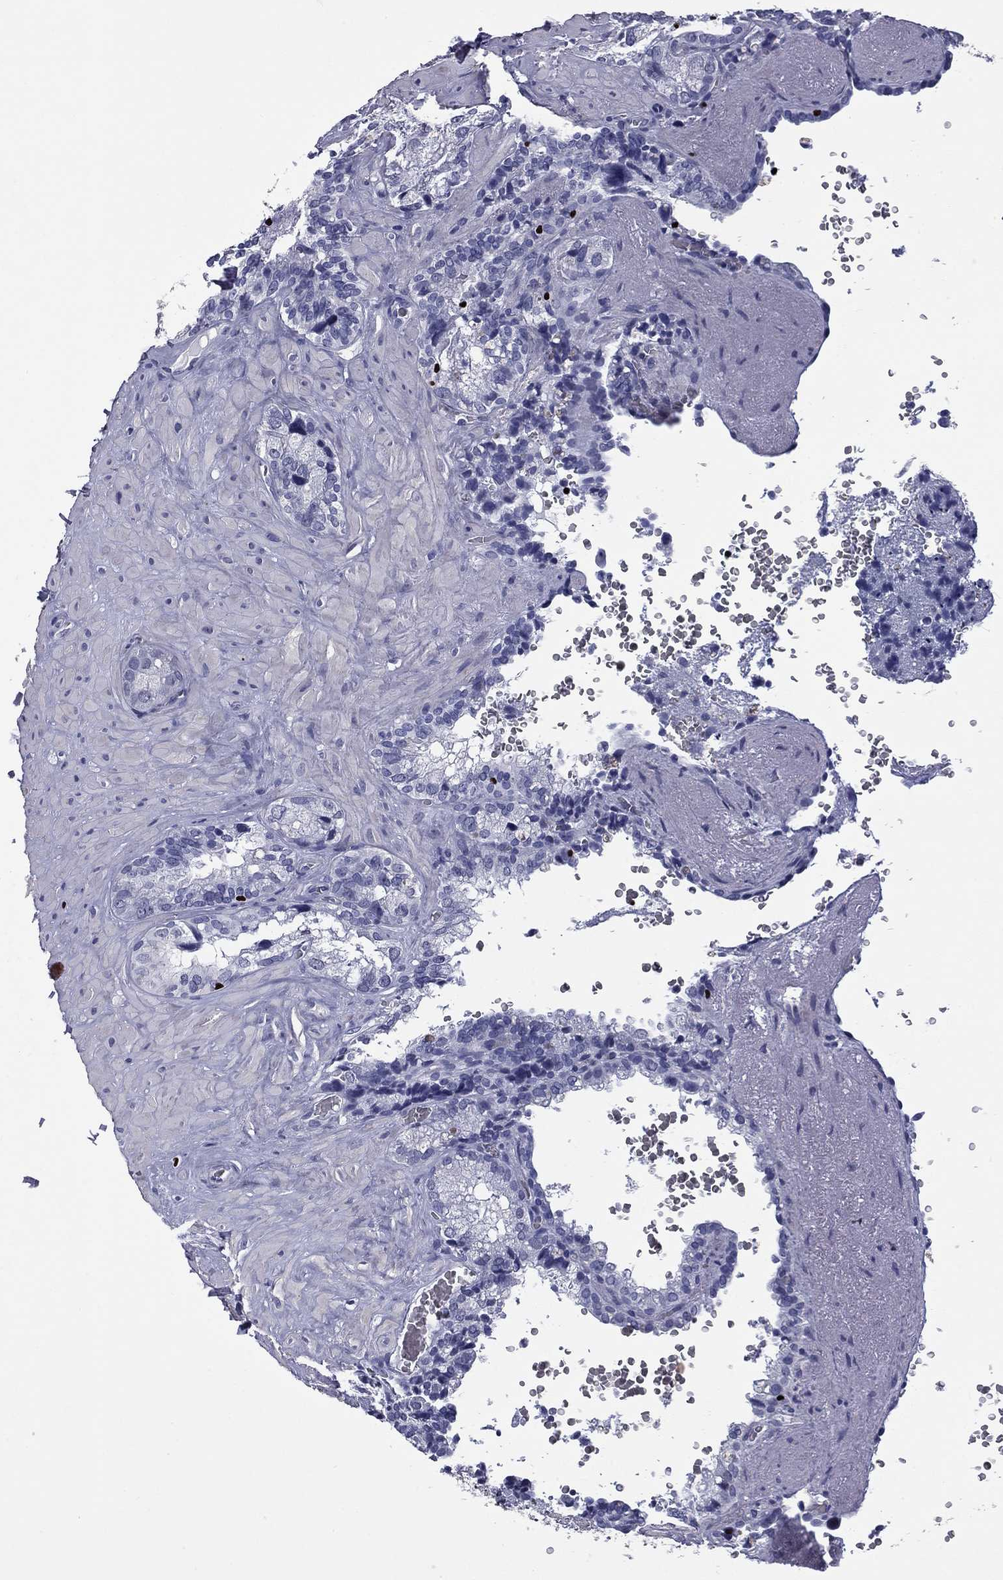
{"staining": {"intensity": "negative", "quantity": "none", "location": "none"}, "tissue": "seminal vesicle", "cell_type": "Glandular cells", "image_type": "normal", "snomed": [{"axis": "morphology", "description": "Normal tissue, NOS"}, {"axis": "topography", "description": "Seminal veicle"}], "caption": "Immunohistochemistry photomicrograph of benign human seminal vesicle stained for a protein (brown), which exhibits no expression in glandular cells.", "gene": "IKZF3", "patient": {"sex": "male", "age": 72}}